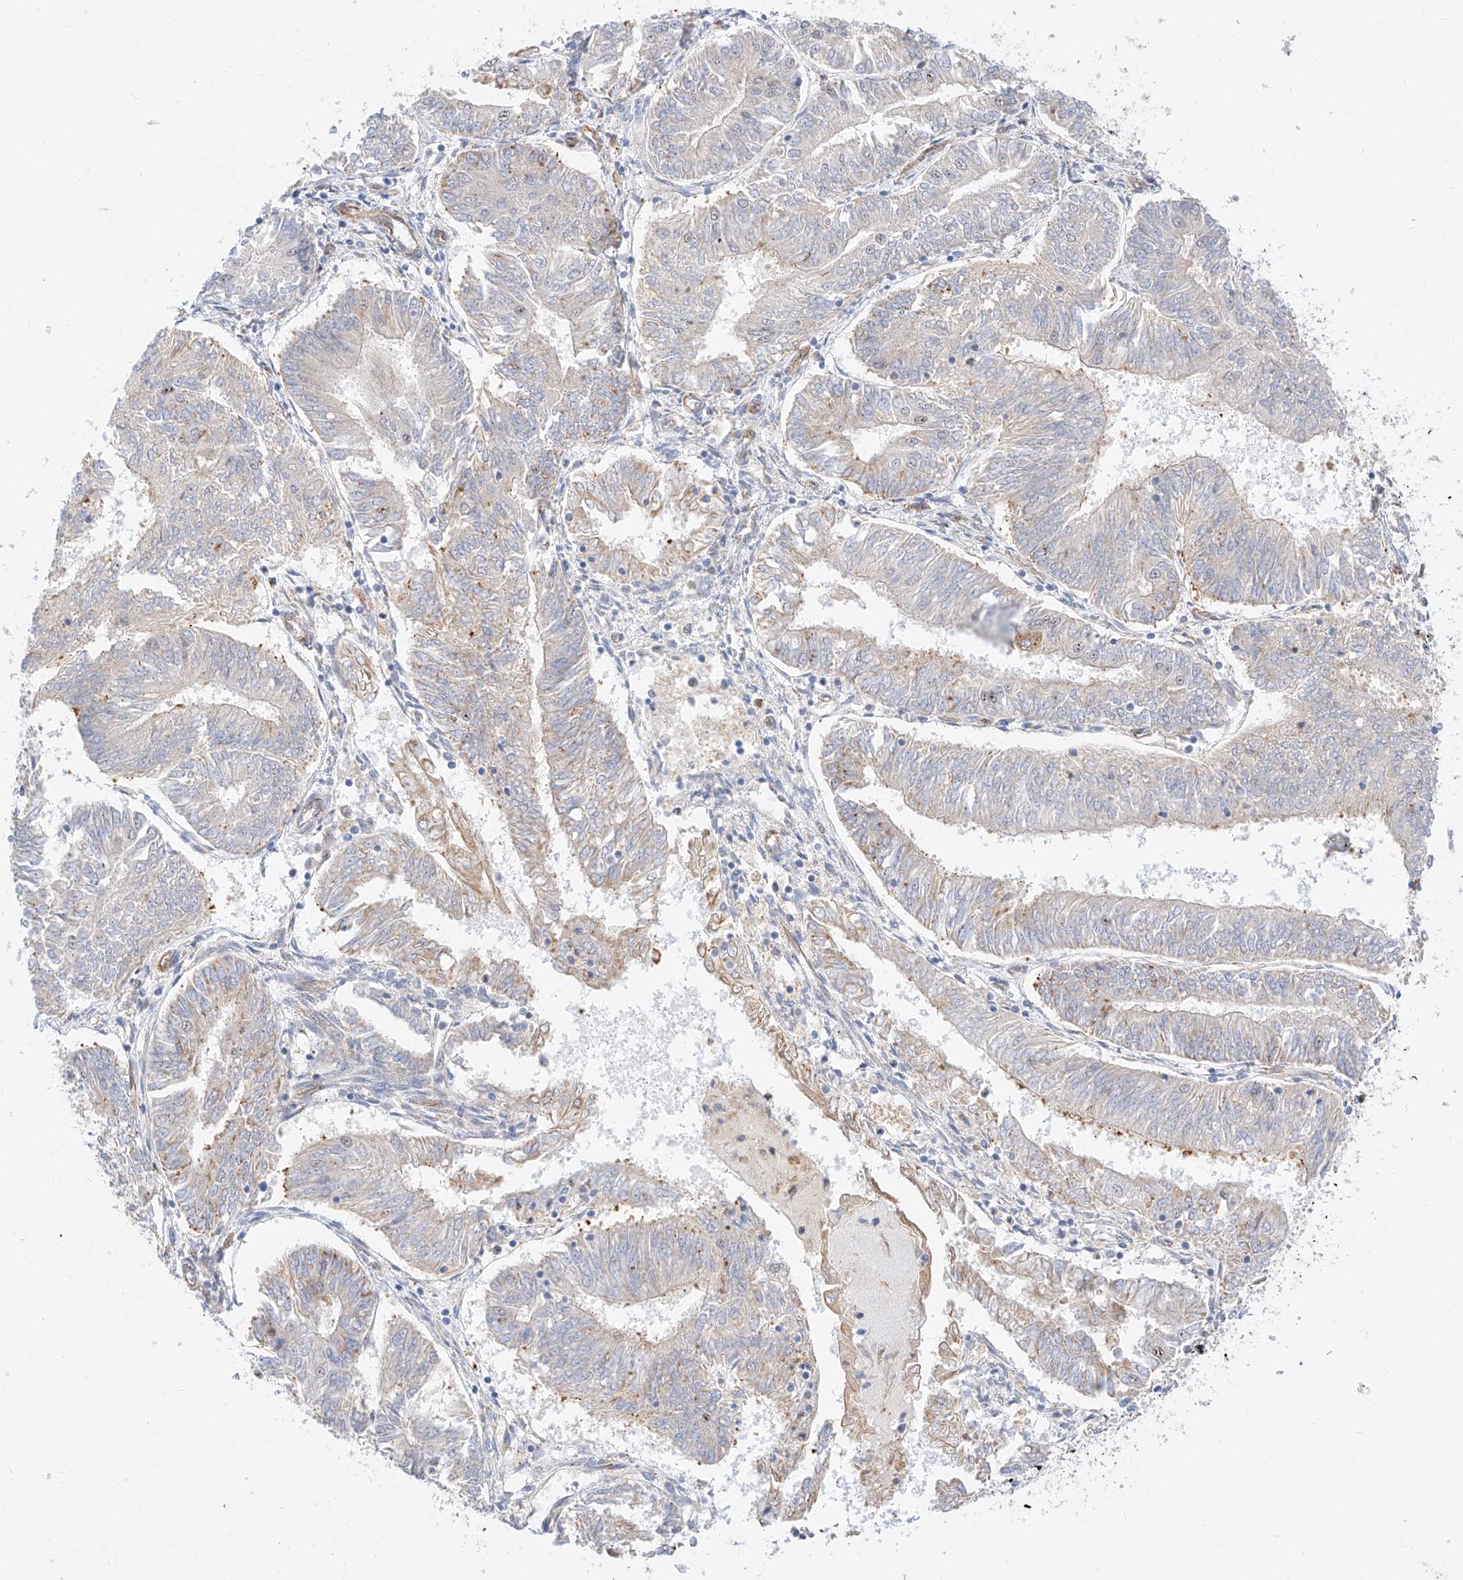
{"staining": {"intensity": "moderate", "quantity": "<25%", "location": "nuclear"}, "tissue": "endometrial cancer", "cell_type": "Tumor cells", "image_type": "cancer", "snomed": [{"axis": "morphology", "description": "Adenocarcinoma, NOS"}, {"axis": "topography", "description": "Endometrium"}], "caption": "Endometrial cancer (adenocarcinoma) tissue displays moderate nuclear positivity in about <25% of tumor cells The protein of interest is stained brown, and the nuclei are stained in blue (DAB (3,3'-diaminobenzidine) IHC with brightfield microscopy, high magnification).", "gene": "ATXN7L2", "patient": {"sex": "female", "age": 58}}